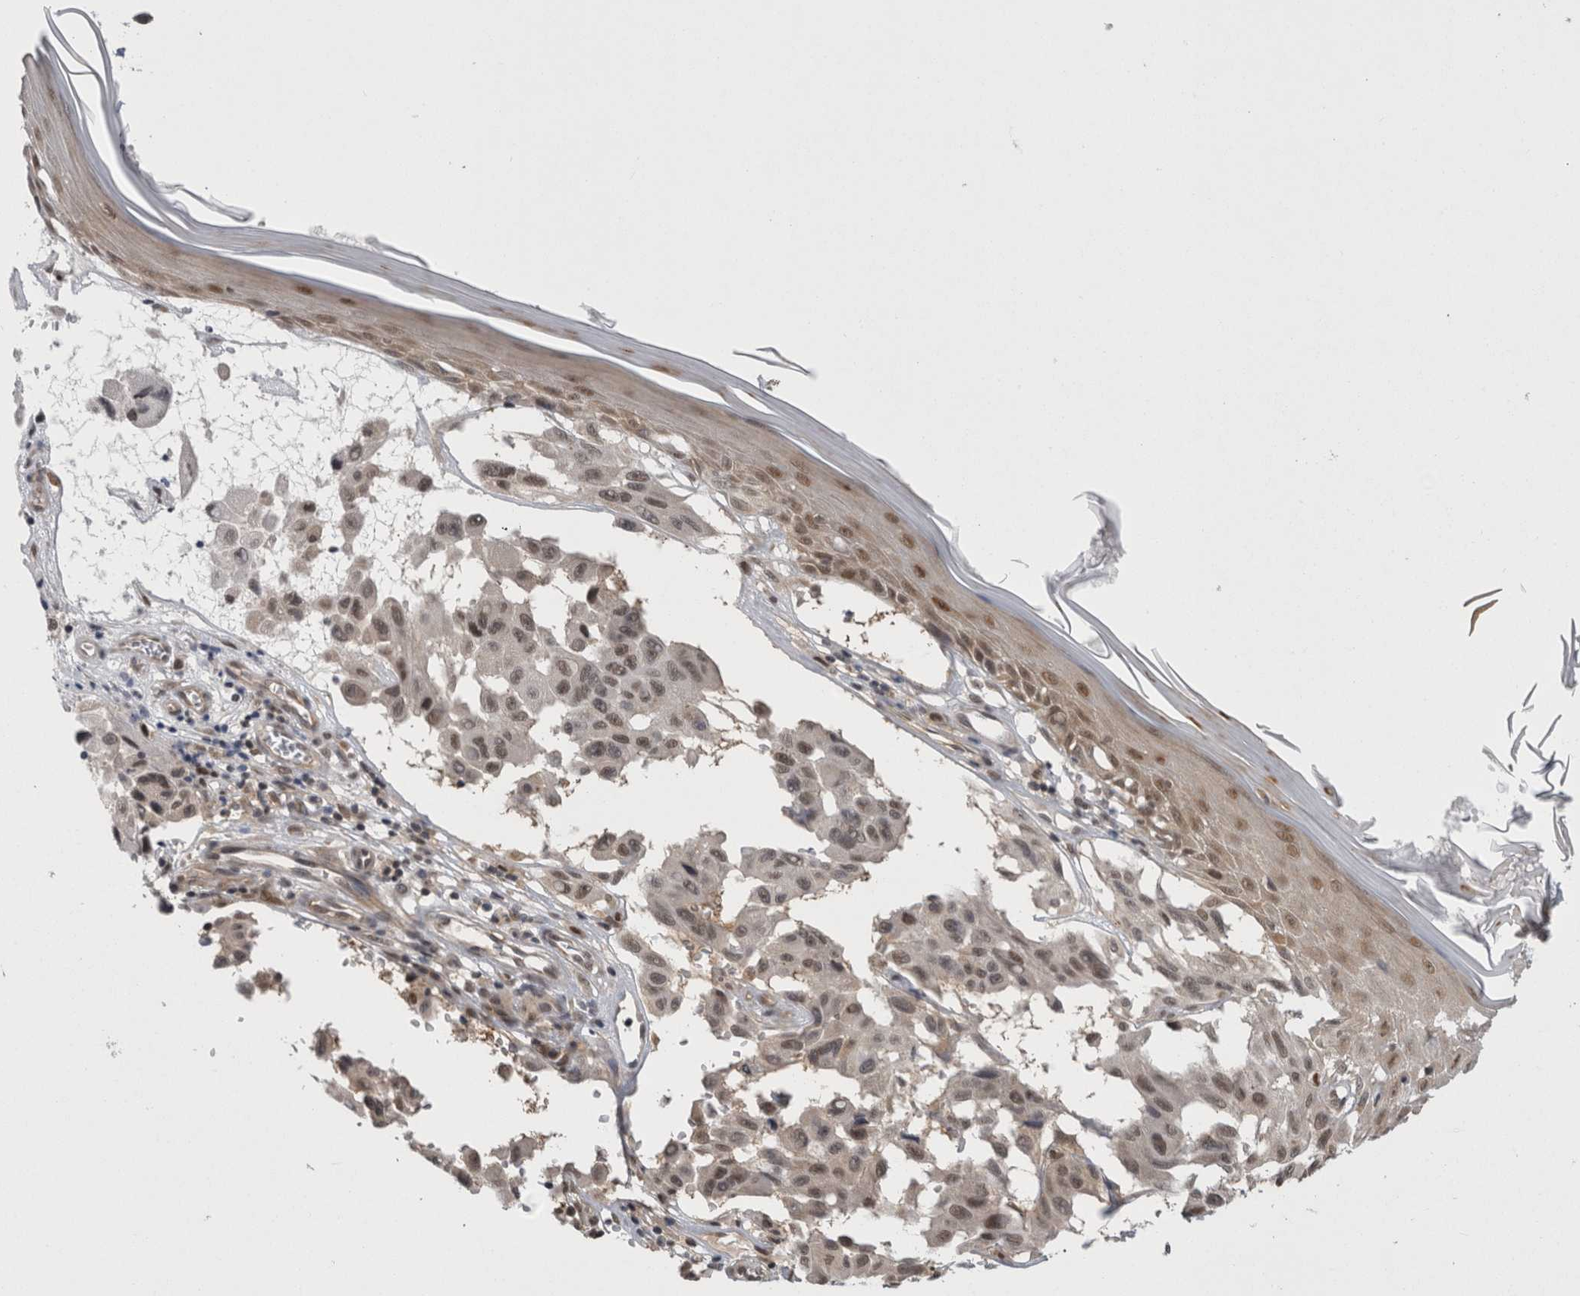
{"staining": {"intensity": "weak", "quantity": ">75%", "location": "nuclear"}, "tissue": "melanoma", "cell_type": "Tumor cells", "image_type": "cancer", "snomed": [{"axis": "morphology", "description": "Malignant melanoma, NOS"}, {"axis": "topography", "description": "Skin"}], "caption": "Human malignant melanoma stained with a protein marker exhibits weak staining in tumor cells.", "gene": "PSMB2", "patient": {"sex": "male", "age": 30}}